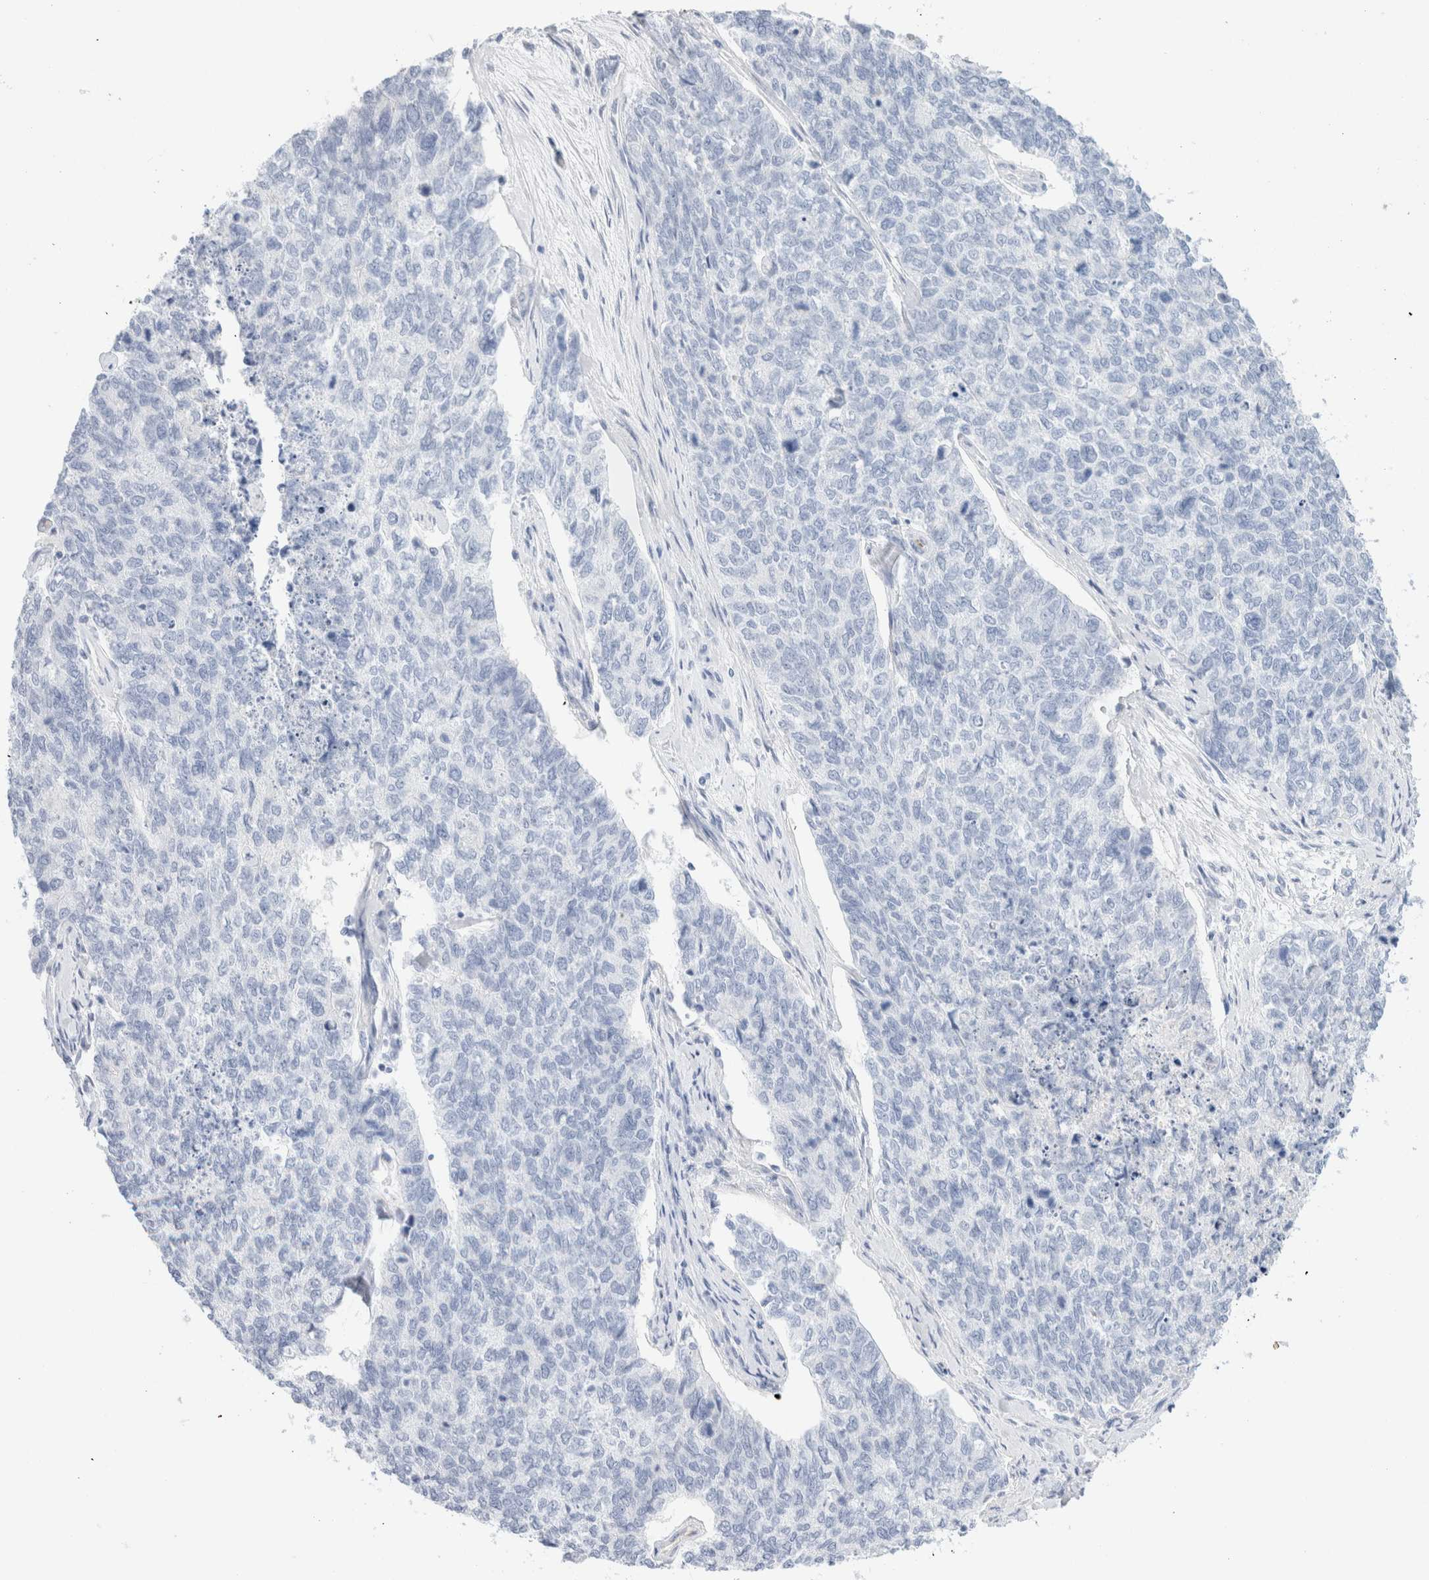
{"staining": {"intensity": "negative", "quantity": "none", "location": "none"}, "tissue": "cervical cancer", "cell_type": "Tumor cells", "image_type": "cancer", "snomed": [{"axis": "morphology", "description": "Squamous cell carcinoma, NOS"}, {"axis": "topography", "description": "Cervix"}], "caption": "The immunohistochemistry photomicrograph has no significant staining in tumor cells of squamous cell carcinoma (cervical) tissue. (Immunohistochemistry, brightfield microscopy, high magnification).", "gene": "ARG1", "patient": {"sex": "female", "age": 63}}